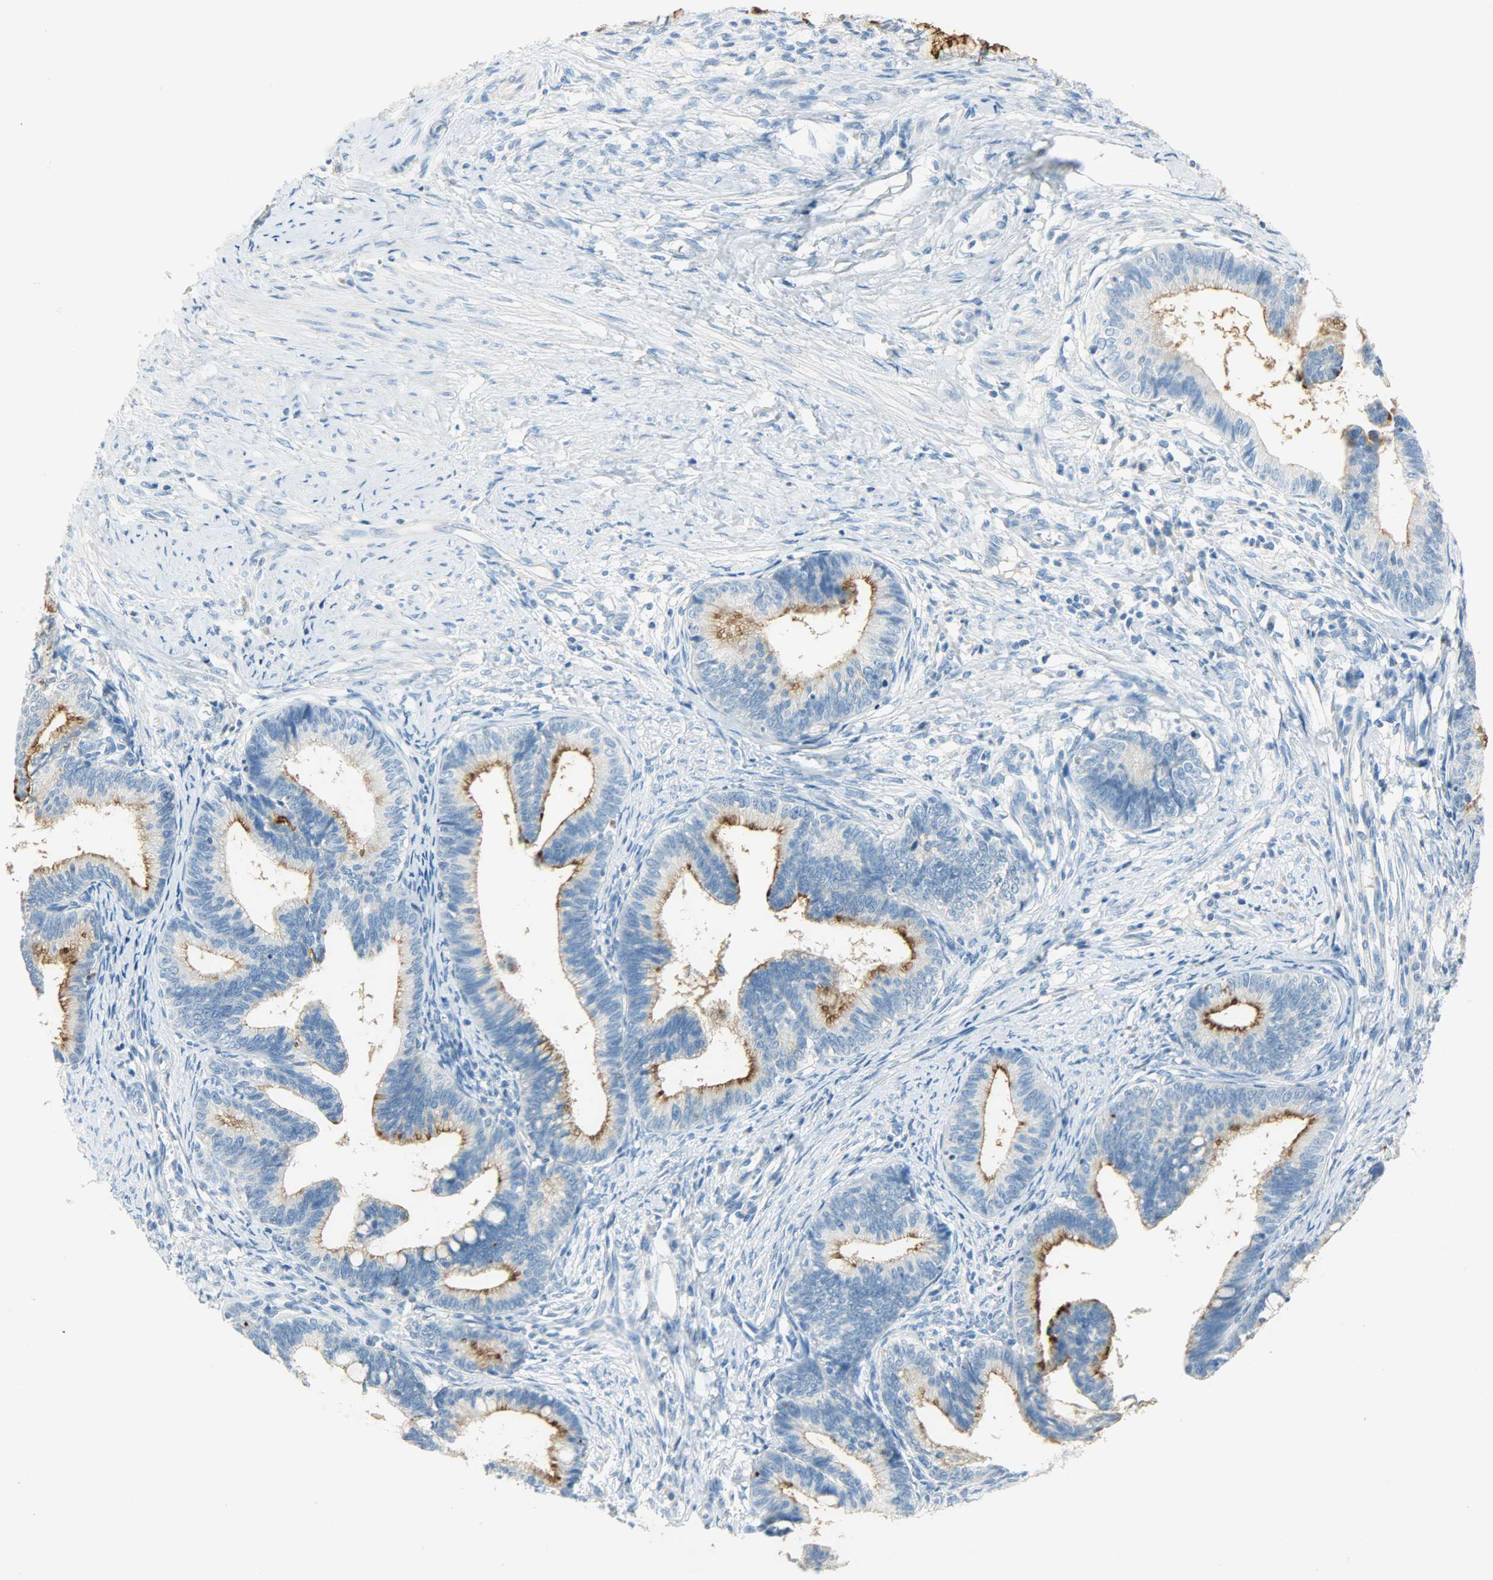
{"staining": {"intensity": "strong", "quantity": ">75%", "location": "cytoplasmic/membranous"}, "tissue": "cervical cancer", "cell_type": "Tumor cells", "image_type": "cancer", "snomed": [{"axis": "morphology", "description": "Adenocarcinoma, NOS"}, {"axis": "topography", "description": "Cervix"}], "caption": "The image exhibits a brown stain indicating the presence of a protein in the cytoplasmic/membranous of tumor cells in cervical cancer (adenocarcinoma).", "gene": "PROM1", "patient": {"sex": "female", "age": 36}}